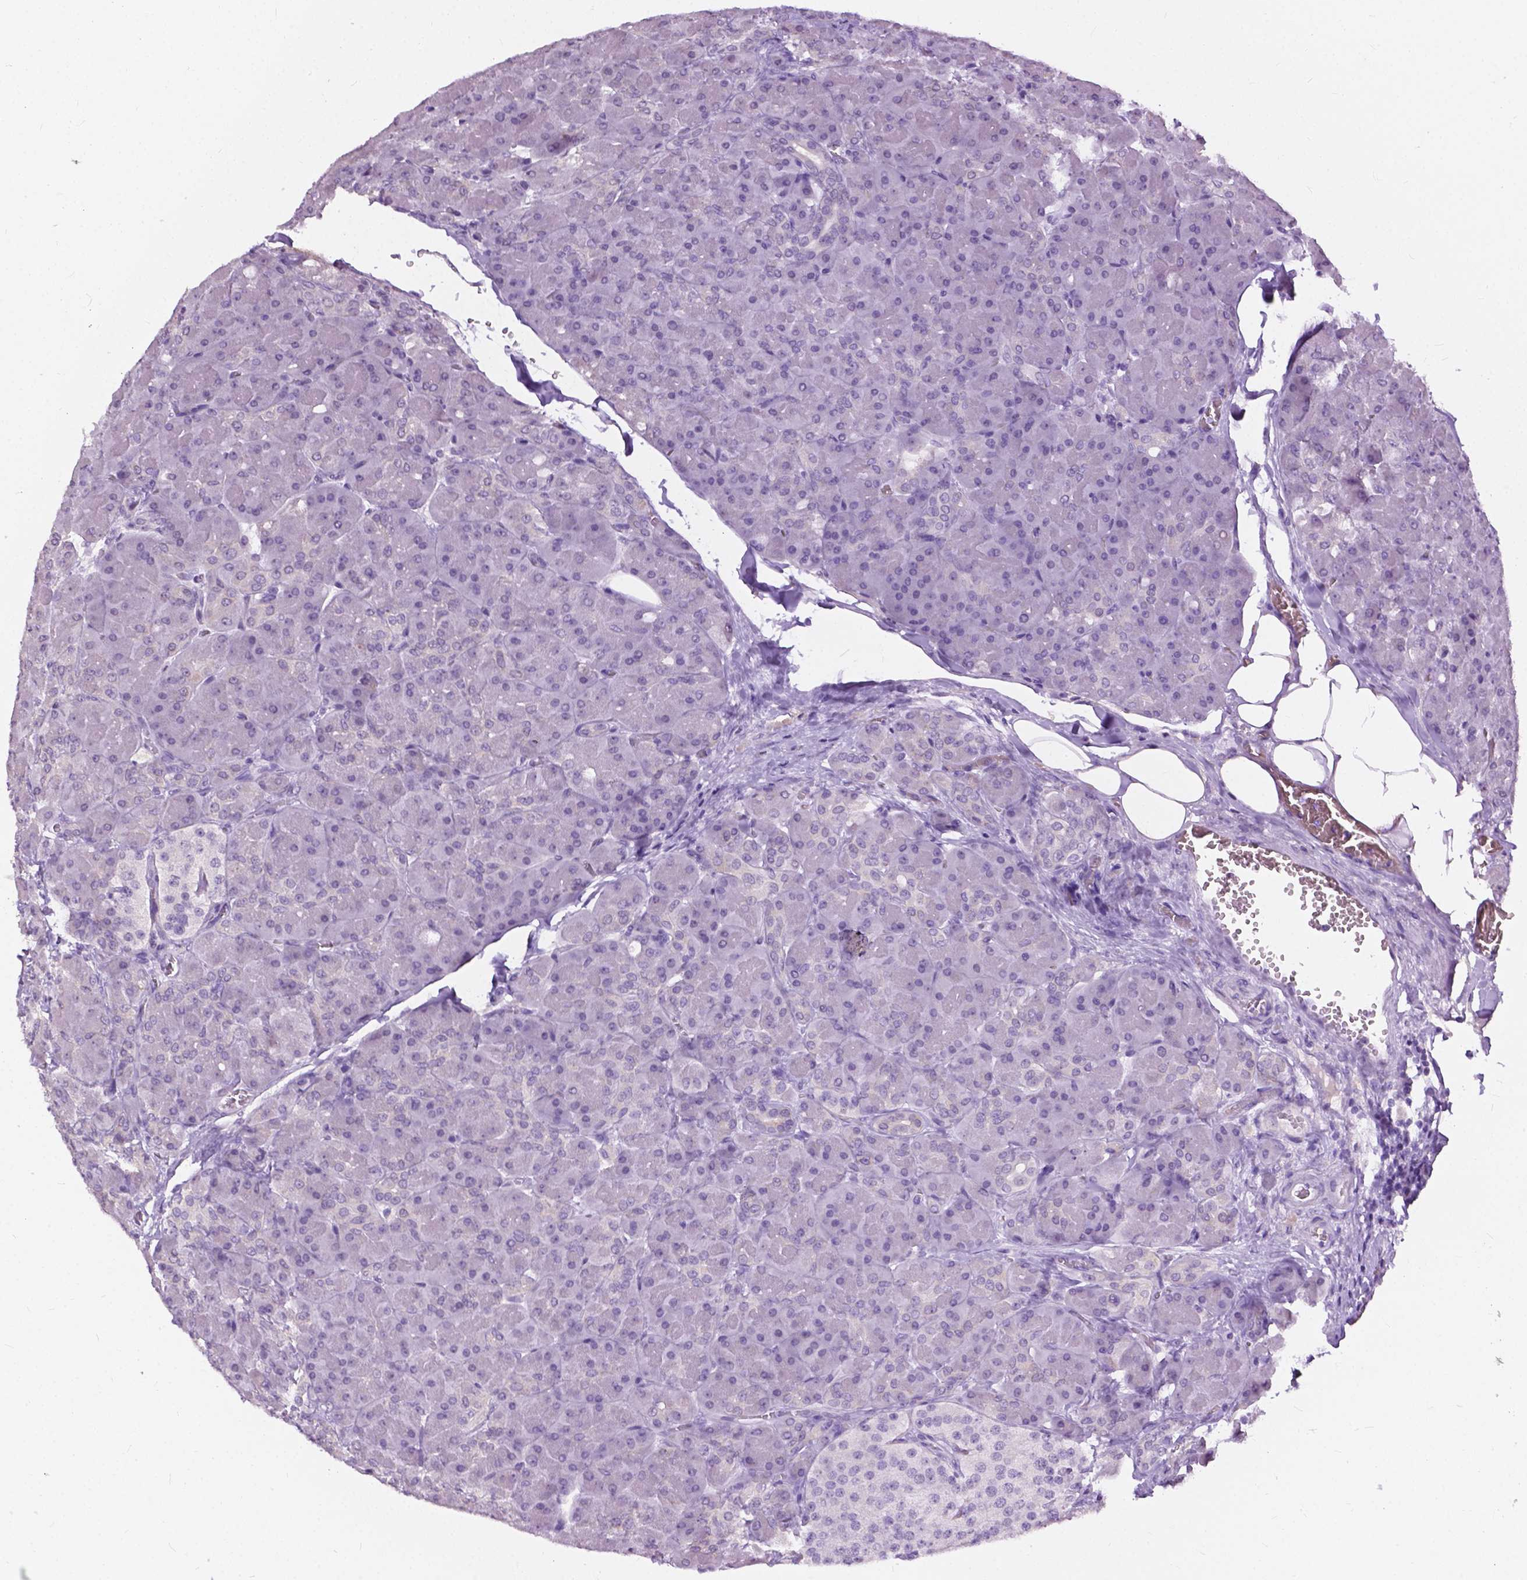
{"staining": {"intensity": "negative", "quantity": "none", "location": "none"}, "tissue": "pancreas", "cell_type": "Exocrine glandular cells", "image_type": "normal", "snomed": [{"axis": "morphology", "description": "Normal tissue, NOS"}, {"axis": "topography", "description": "Pancreas"}], "caption": "The micrograph displays no significant positivity in exocrine glandular cells of pancreas.", "gene": "GPR37L1", "patient": {"sex": "male", "age": 55}}